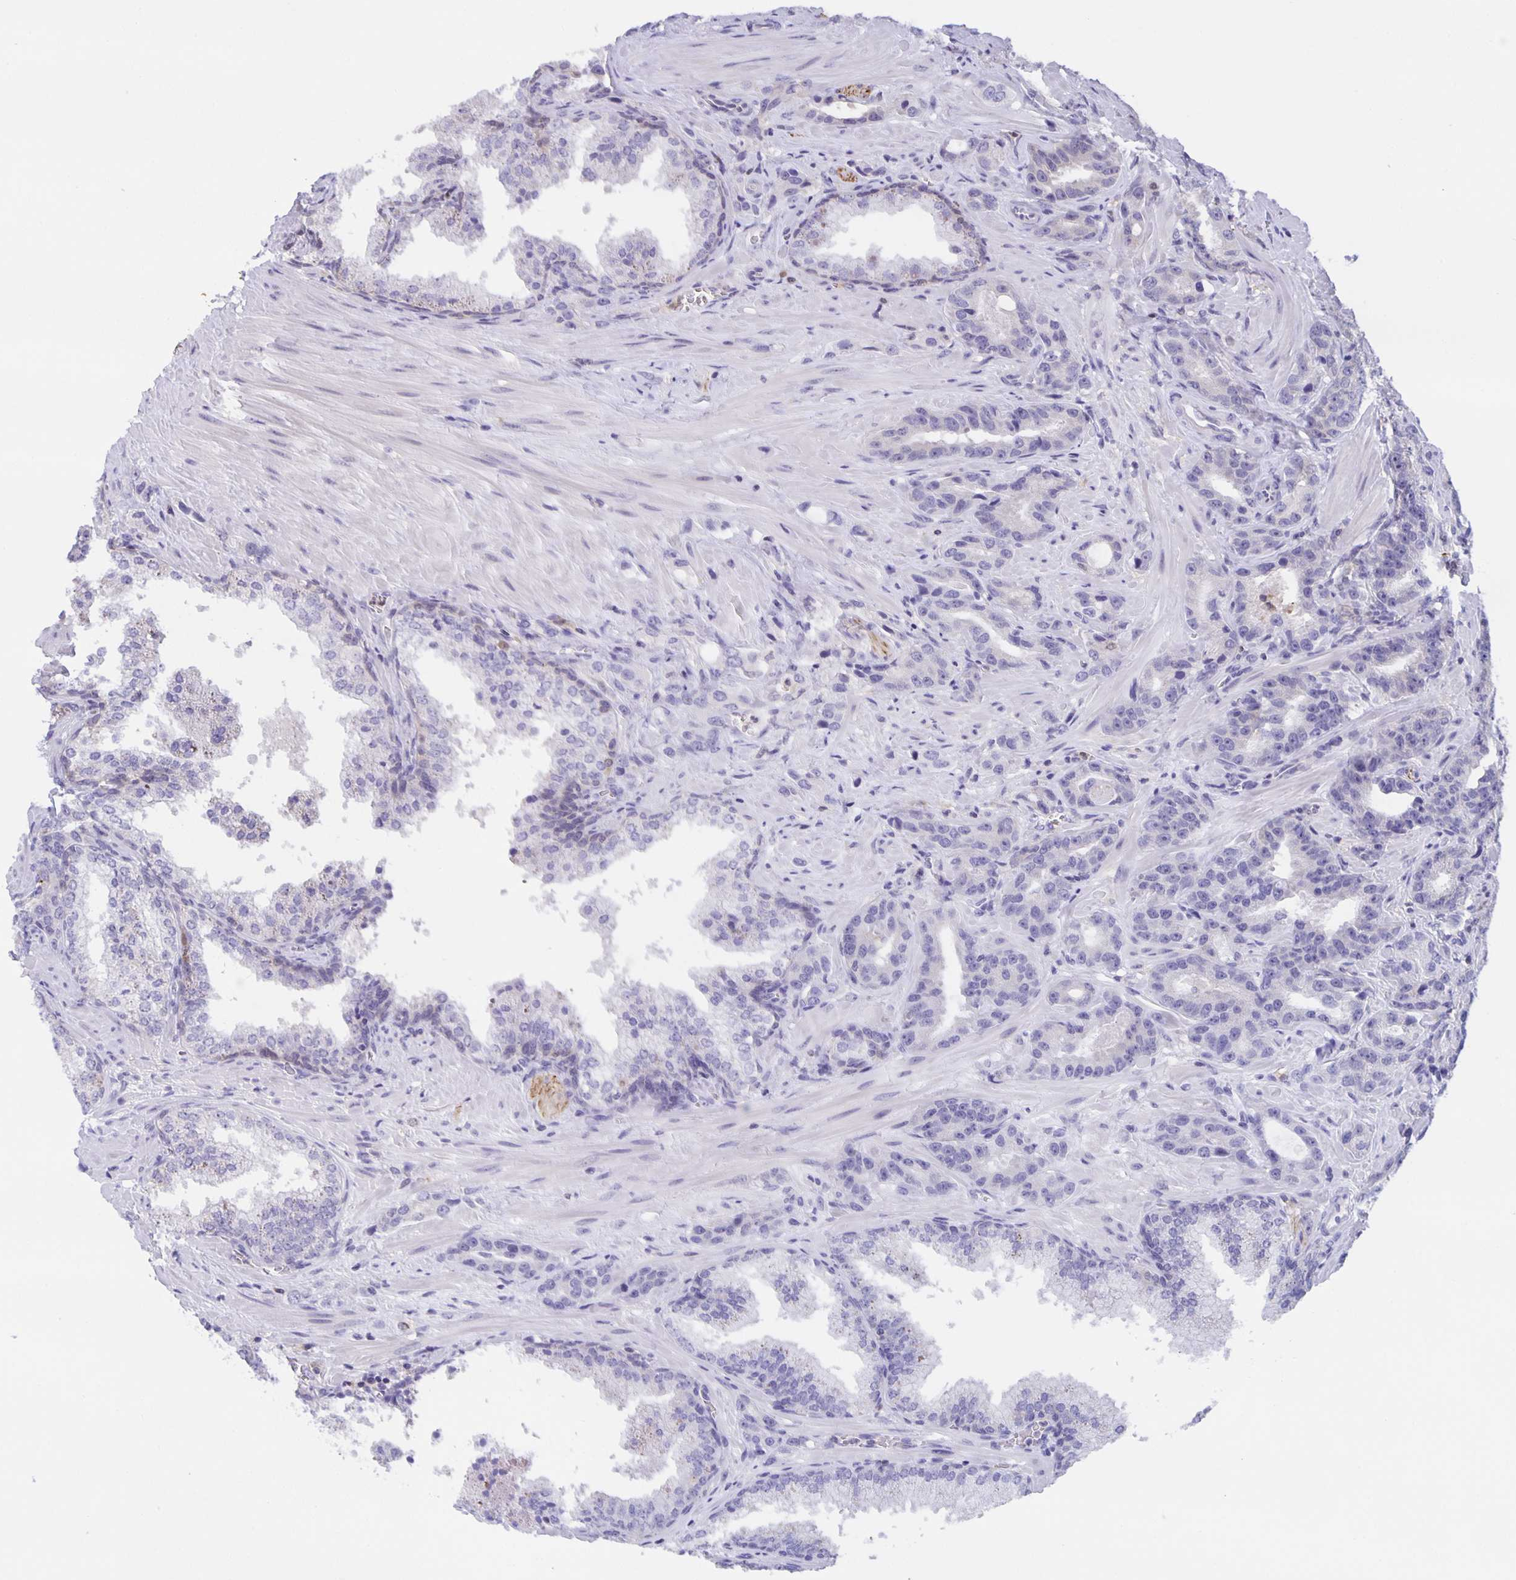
{"staining": {"intensity": "negative", "quantity": "none", "location": "none"}, "tissue": "prostate cancer", "cell_type": "Tumor cells", "image_type": "cancer", "snomed": [{"axis": "morphology", "description": "Adenocarcinoma, High grade"}, {"axis": "topography", "description": "Prostate"}], "caption": "A micrograph of human prostate cancer (adenocarcinoma (high-grade)) is negative for staining in tumor cells.", "gene": "MARCHF6", "patient": {"sex": "male", "age": 65}}